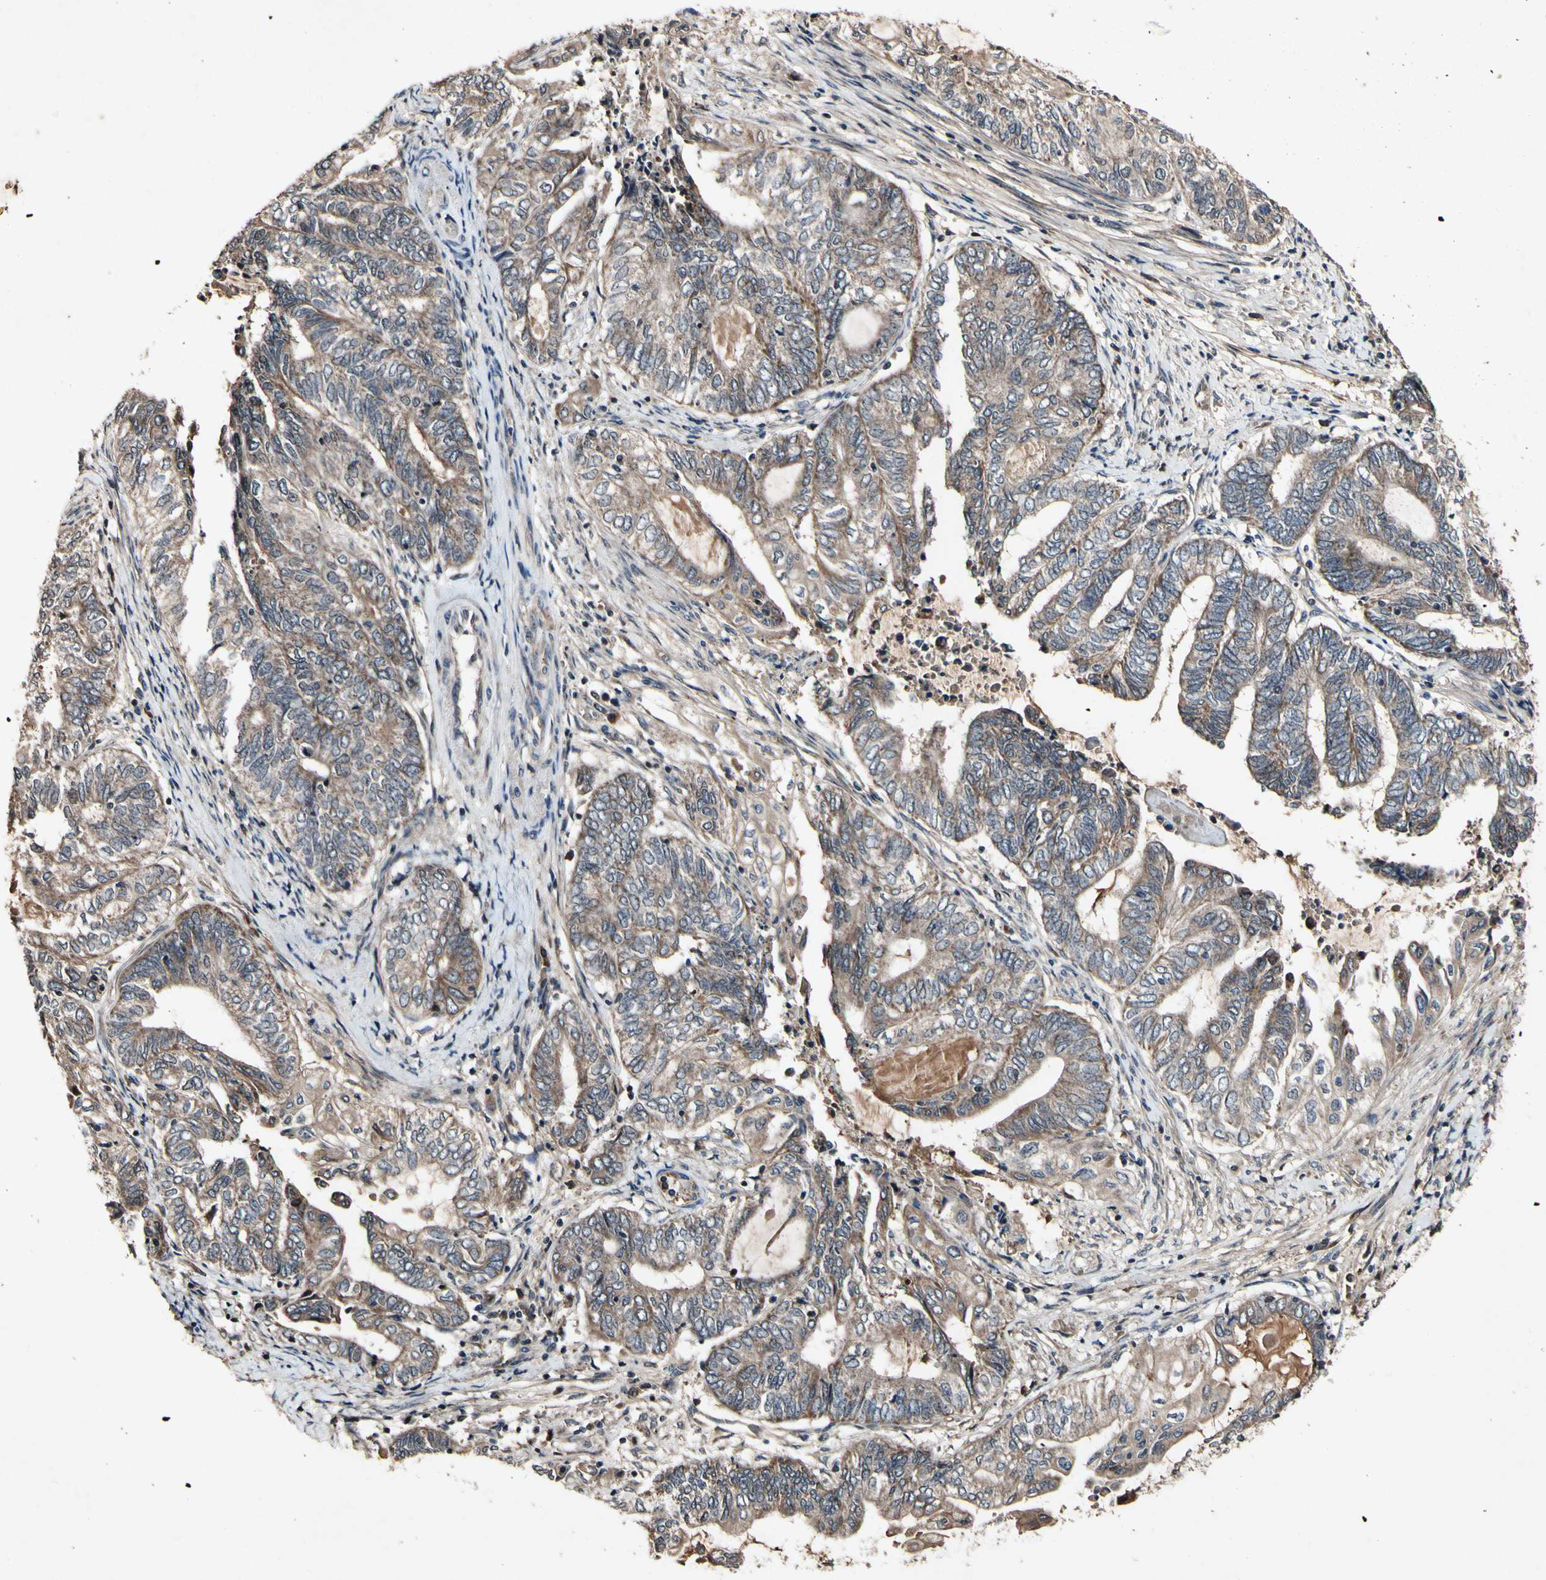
{"staining": {"intensity": "moderate", "quantity": ">75%", "location": "cytoplasmic/membranous"}, "tissue": "endometrial cancer", "cell_type": "Tumor cells", "image_type": "cancer", "snomed": [{"axis": "morphology", "description": "Adenocarcinoma, NOS"}, {"axis": "topography", "description": "Uterus"}, {"axis": "topography", "description": "Endometrium"}], "caption": "This micrograph displays immunohistochemistry (IHC) staining of endometrial adenocarcinoma, with medium moderate cytoplasmic/membranous positivity in about >75% of tumor cells.", "gene": "PLAT", "patient": {"sex": "female", "age": 70}}